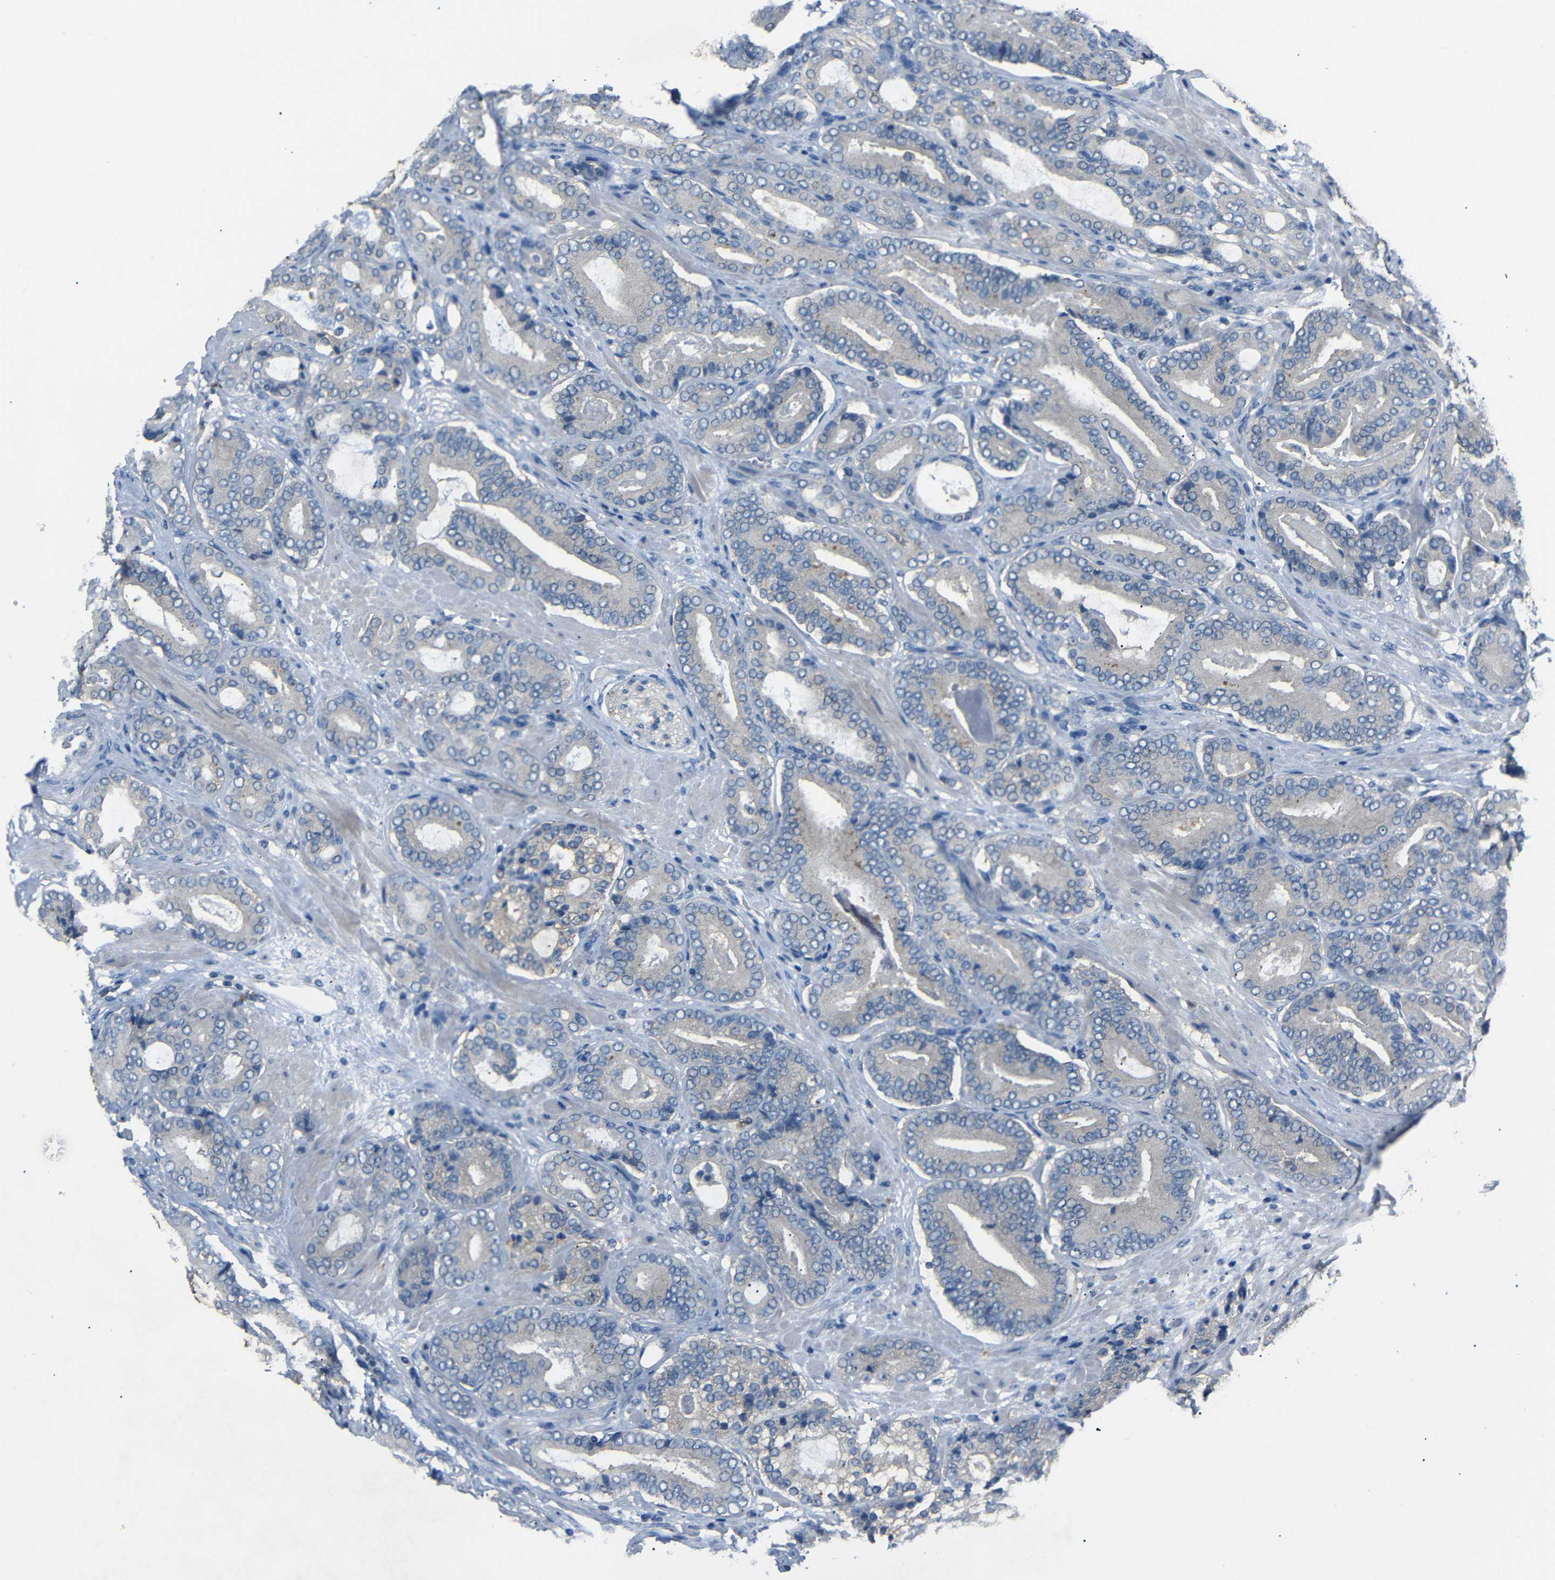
{"staining": {"intensity": "negative", "quantity": "none", "location": "none"}, "tissue": "prostate cancer", "cell_type": "Tumor cells", "image_type": "cancer", "snomed": [{"axis": "morphology", "description": "Adenocarcinoma, High grade"}, {"axis": "topography", "description": "Prostate"}], "caption": "DAB immunohistochemical staining of human prostate cancer (adenocarcinoma (high-grade)) exhibits no significant staining in tumor cells.", "gene": "C6orf89", "patient": {"sex": "male", "age": 61}}